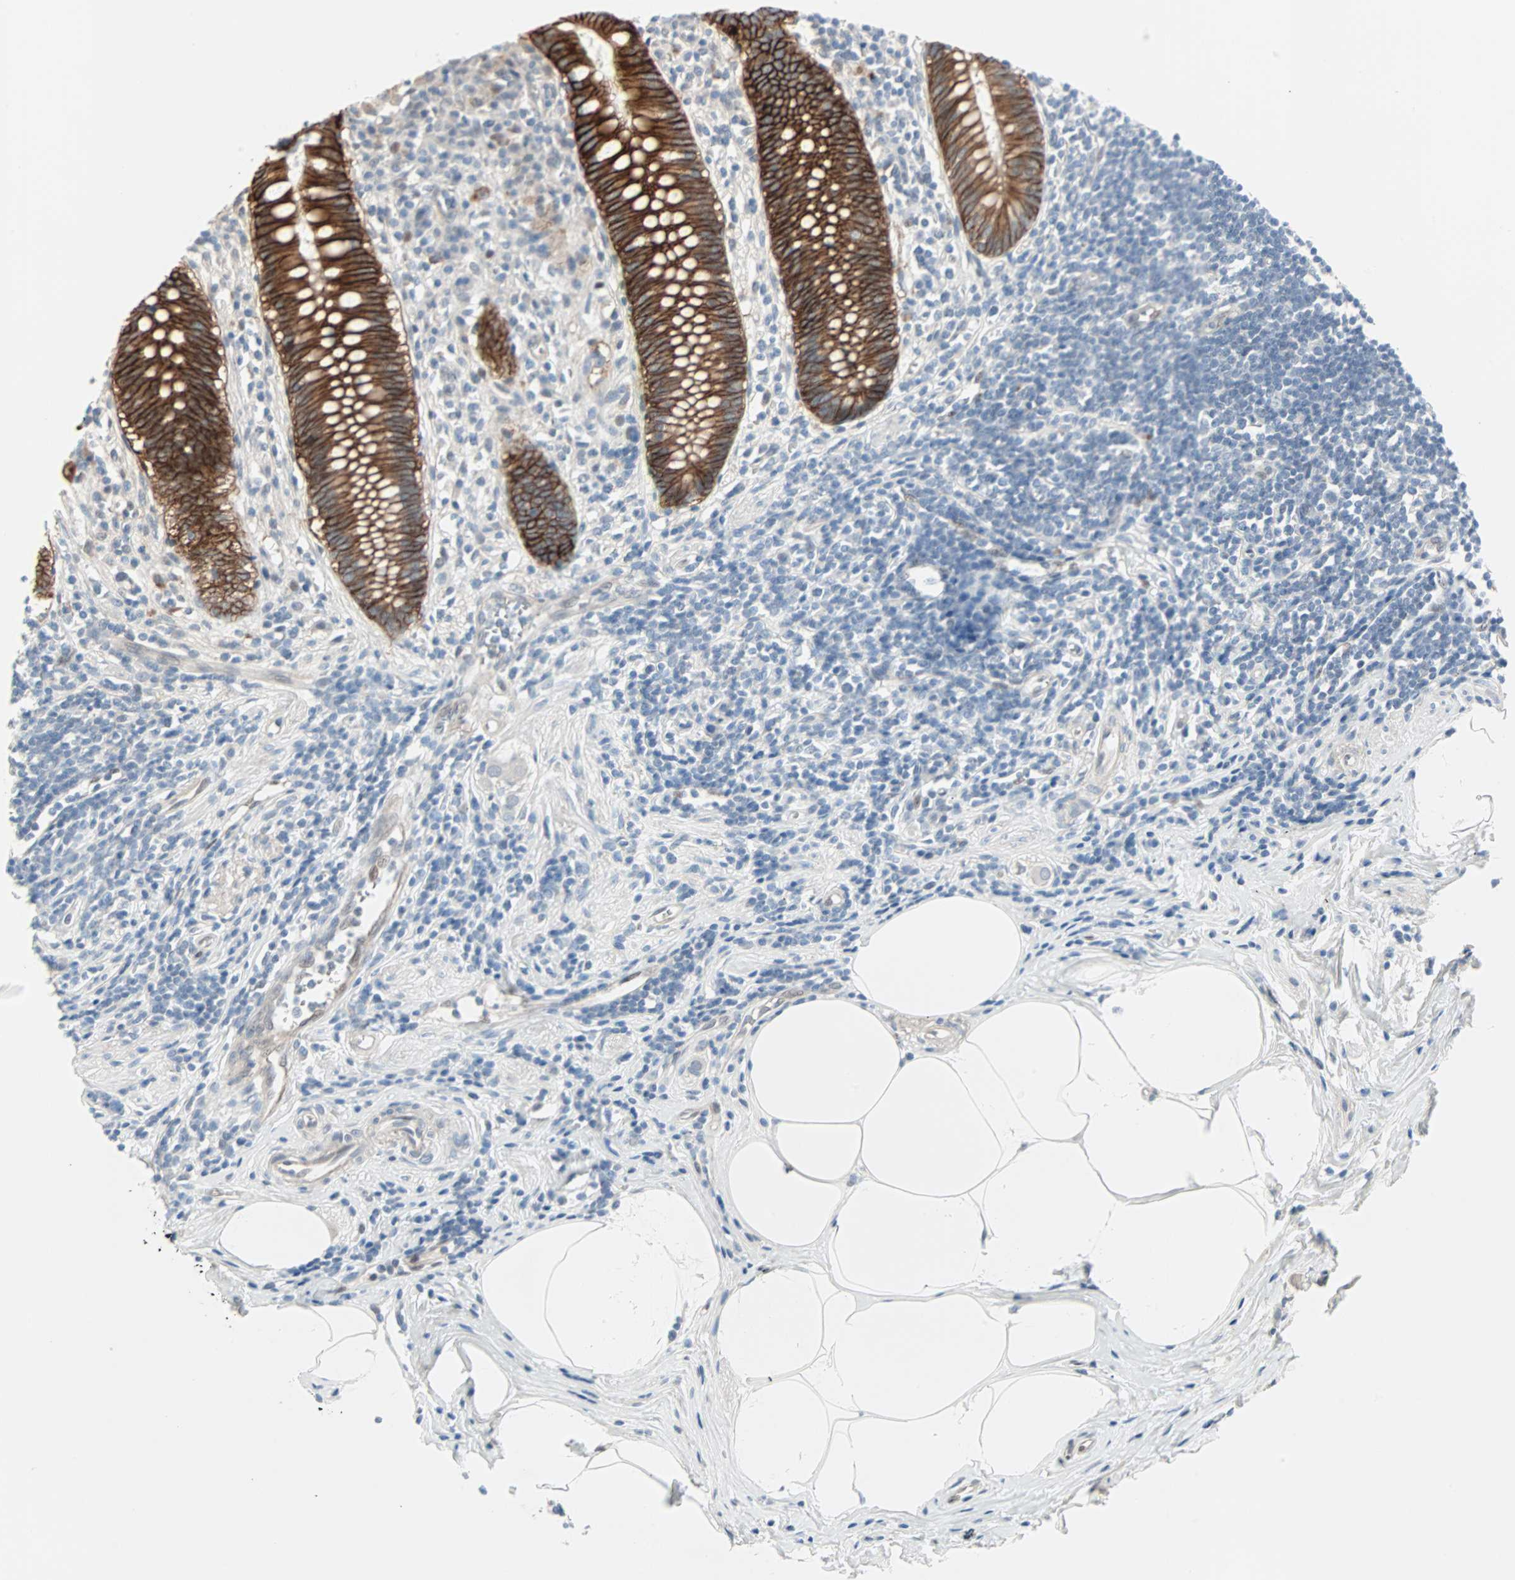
{"staining": {"intensity": "strong", "quantity": ">75%", "location": "cytoplasmic/membranous"}, "tissue": "appendix", "cell_type": "Glandular cells", "image_type": "normal", "snomed": [{"axis": "morphology", "description": "Normal tissue, NOS"}, {"axis": "topography", "description": "Appendix"}], "caption": "A brown stain shows strong cytoplasmic/membranous expression of a protein in glandular cells of unremarkable appendix. The protein is stained brown, and the nuclei are stained in blue (DAB IHC with brightfield microscopy, high magnification).", "gene": "CAND2", "patient": {"sex": "female", "age": 50}}